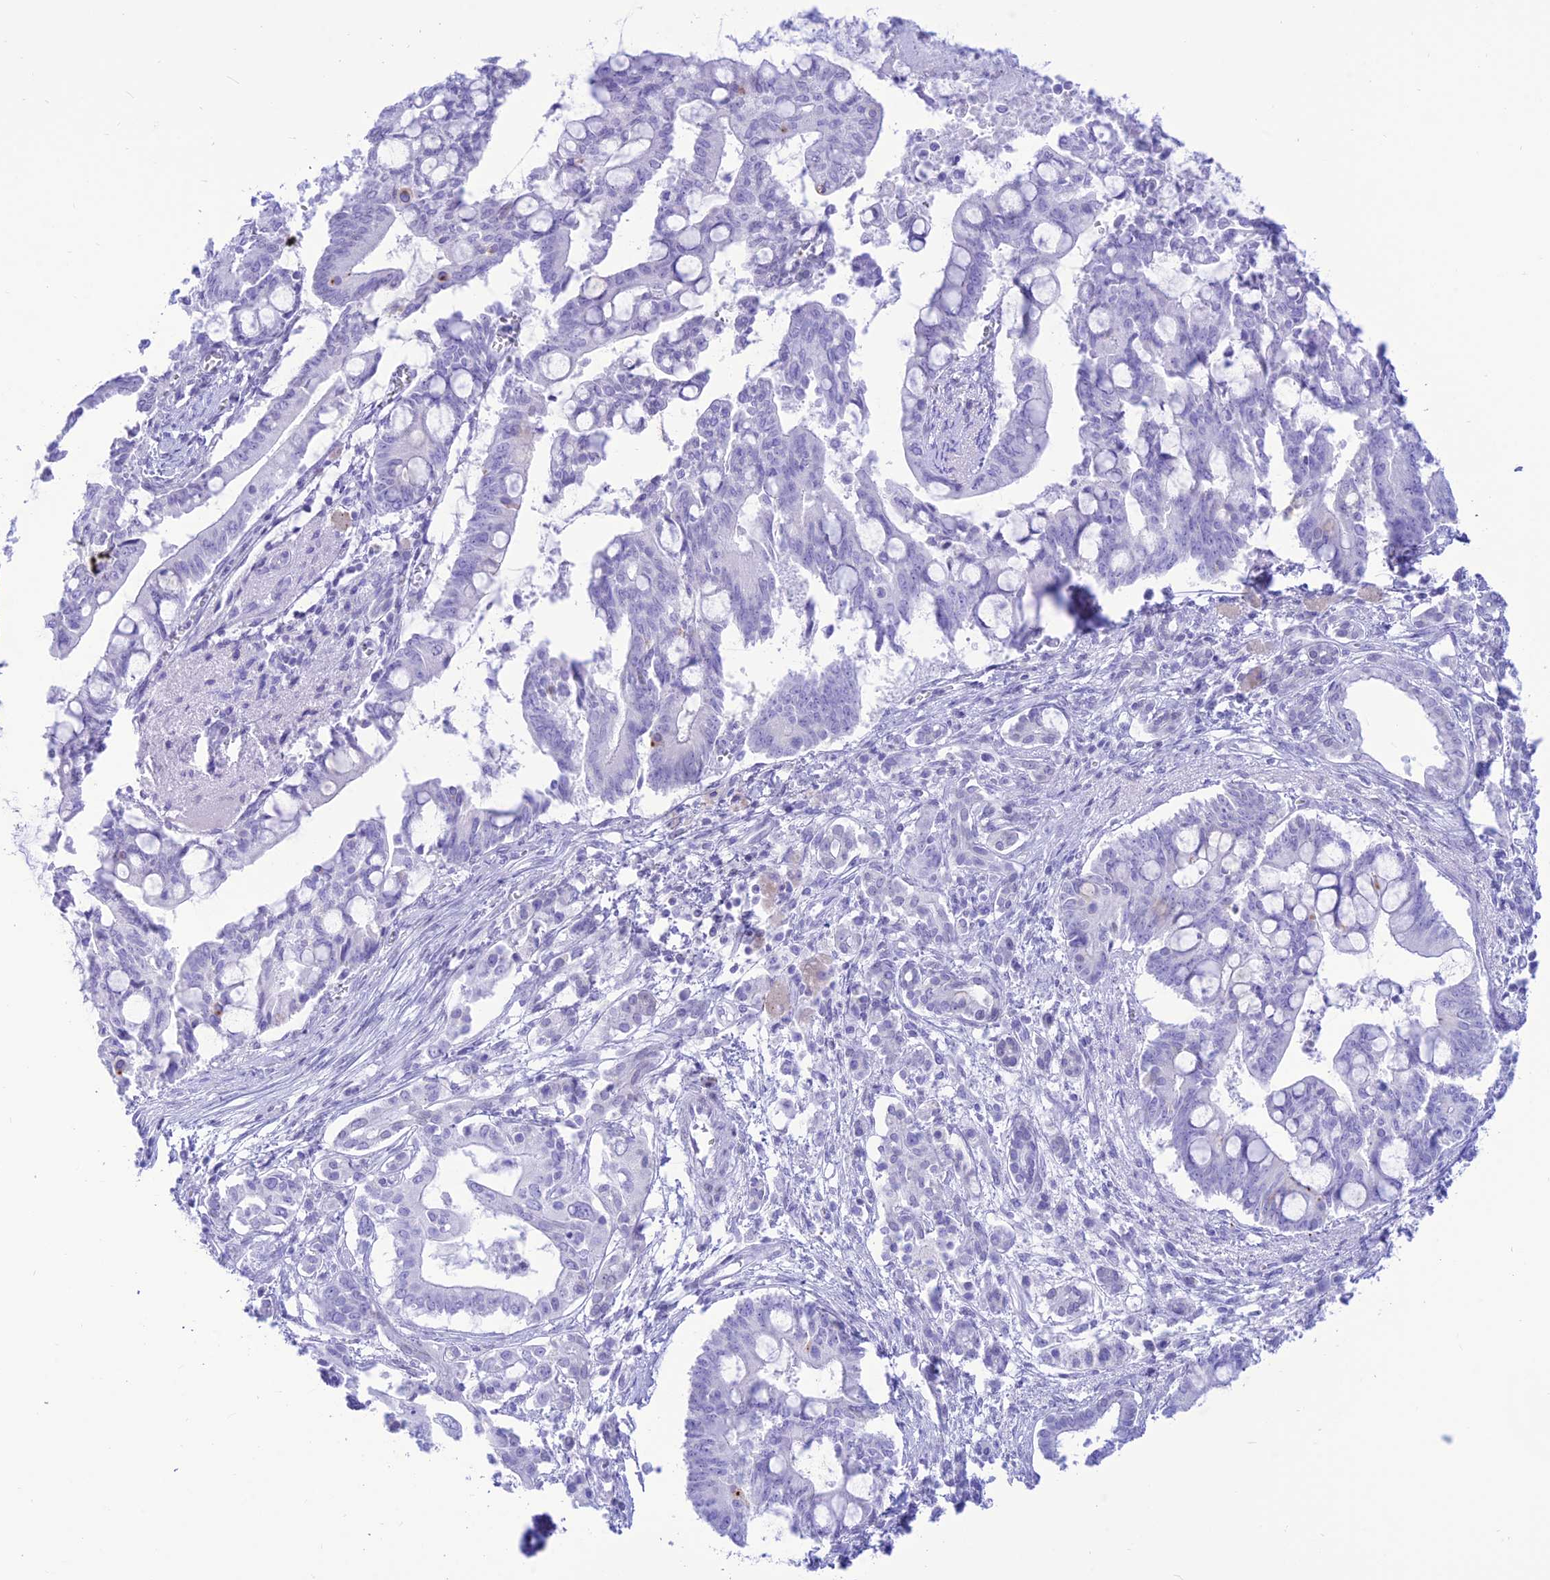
{"staining": {"intensity": "negative", "quantity": "none", "location": "none"}, "tissue": "pancreatic cancer", "cell_type": "Tumor cells", "image_type": "cancer", "snomed": [{"axis": "morphology", "description": "Adenocarcinoma, NOS"}, {"axis": "topography", "description": "Pancreas"}], "caption": "The histopathology image reveals no staining of tumor cells in adenocarcinoma (pancreatic).", "gene": "PRNP", "patient": {"sex": "male", "age": 68}}